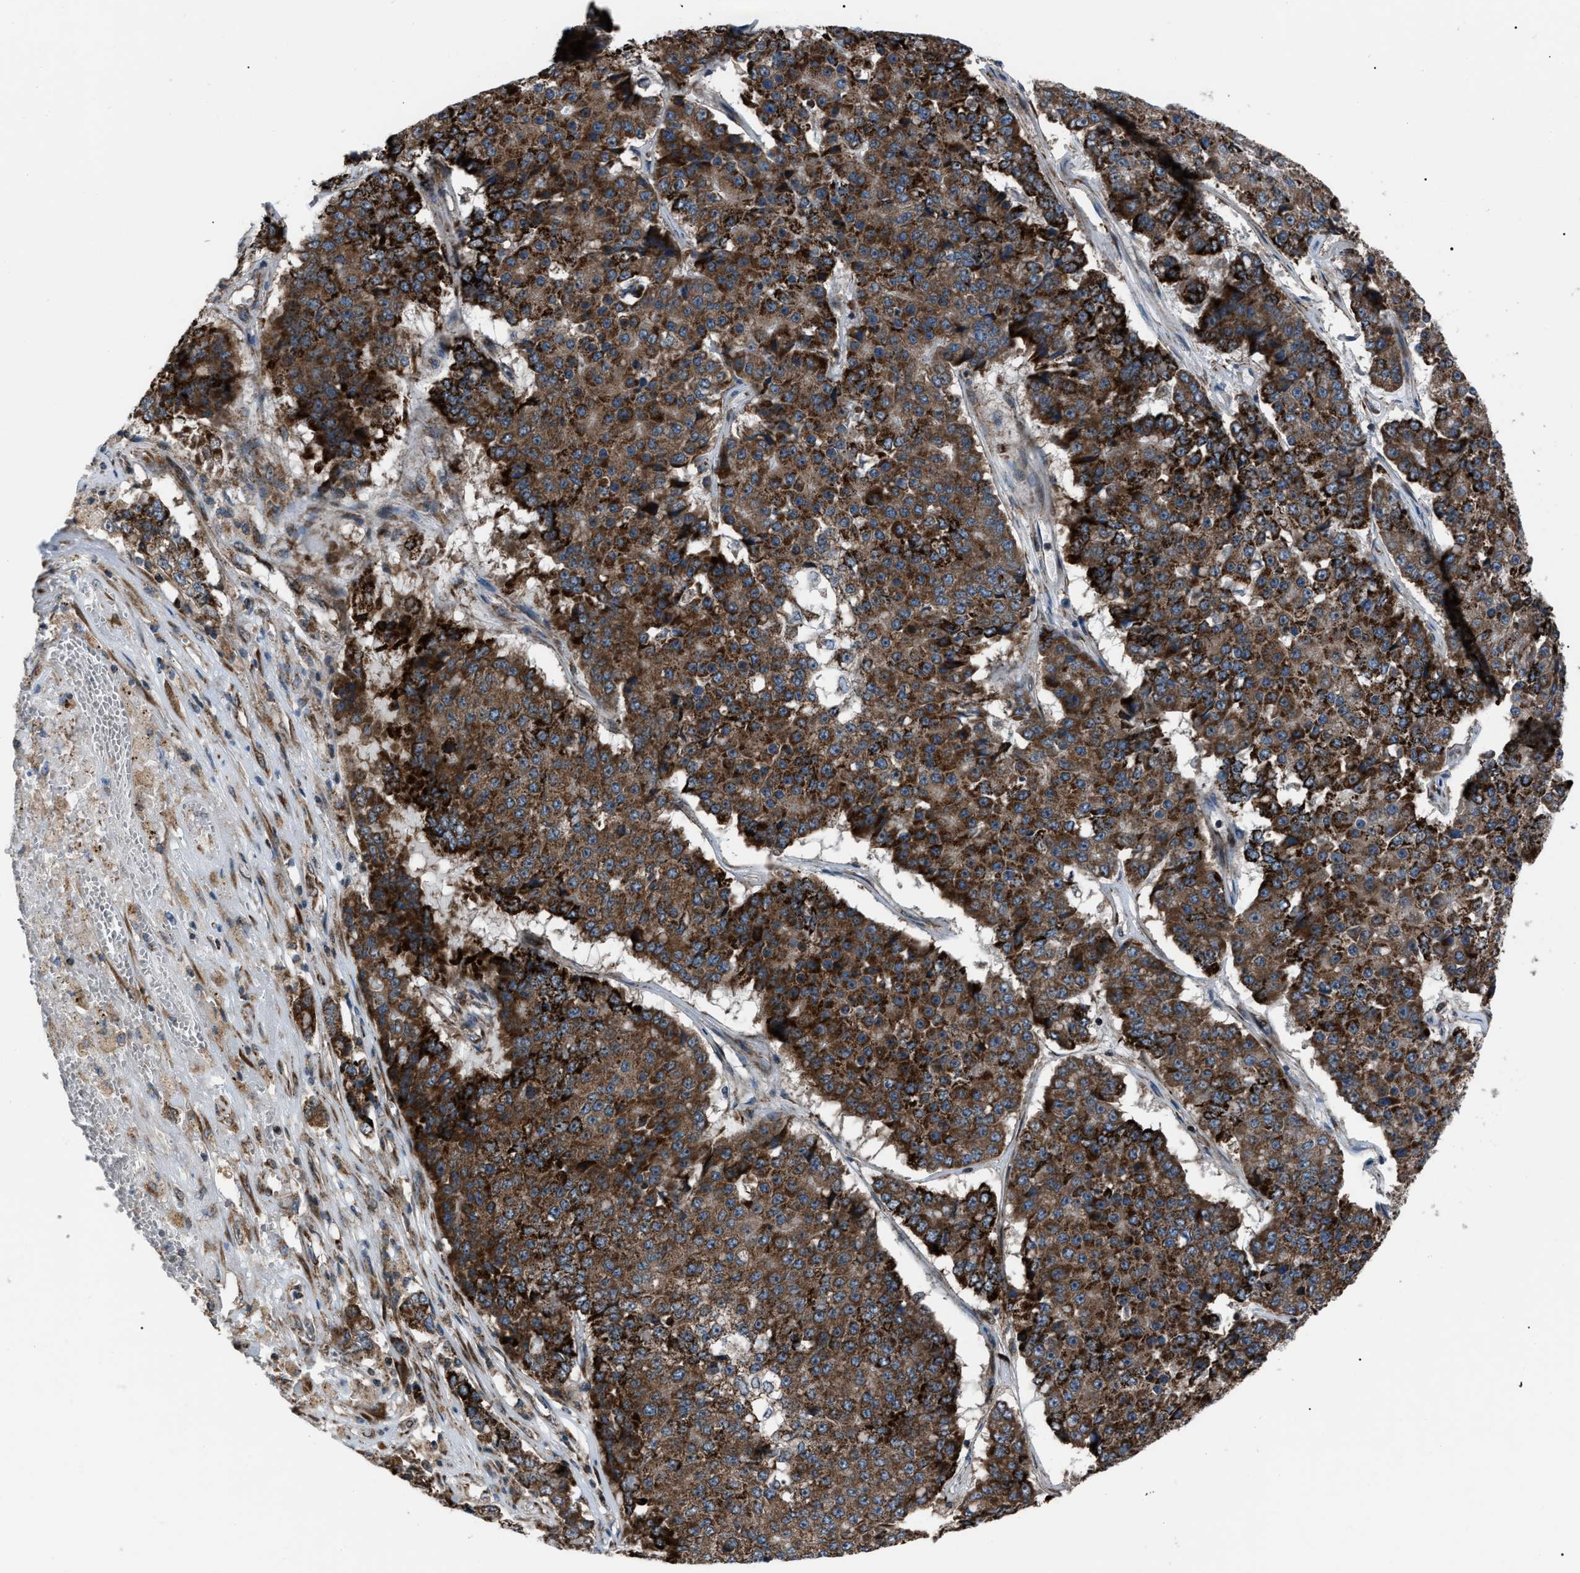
{"staining": {"intensity": "strong", "quantity": ">75%", "location": "cytoplasmic/membranous"}, "tissue": "pancreatic cancer", "cell_type": "Tumor cells", "image_type": "cancer", "snomed": [{"axis": "morphology", "description": "Adenocarcinoma, NOS"}, {"axis": "topography", "description": "Pancreas"}], "caption": "IHC of adenocarcinoma (pancreatic) reveals high levels of strong cytoplasmic/membranous staining in approximately >75% of tumor cells.", "gene": "AGO2", "patient": {"sex": "male", "age": 50}}